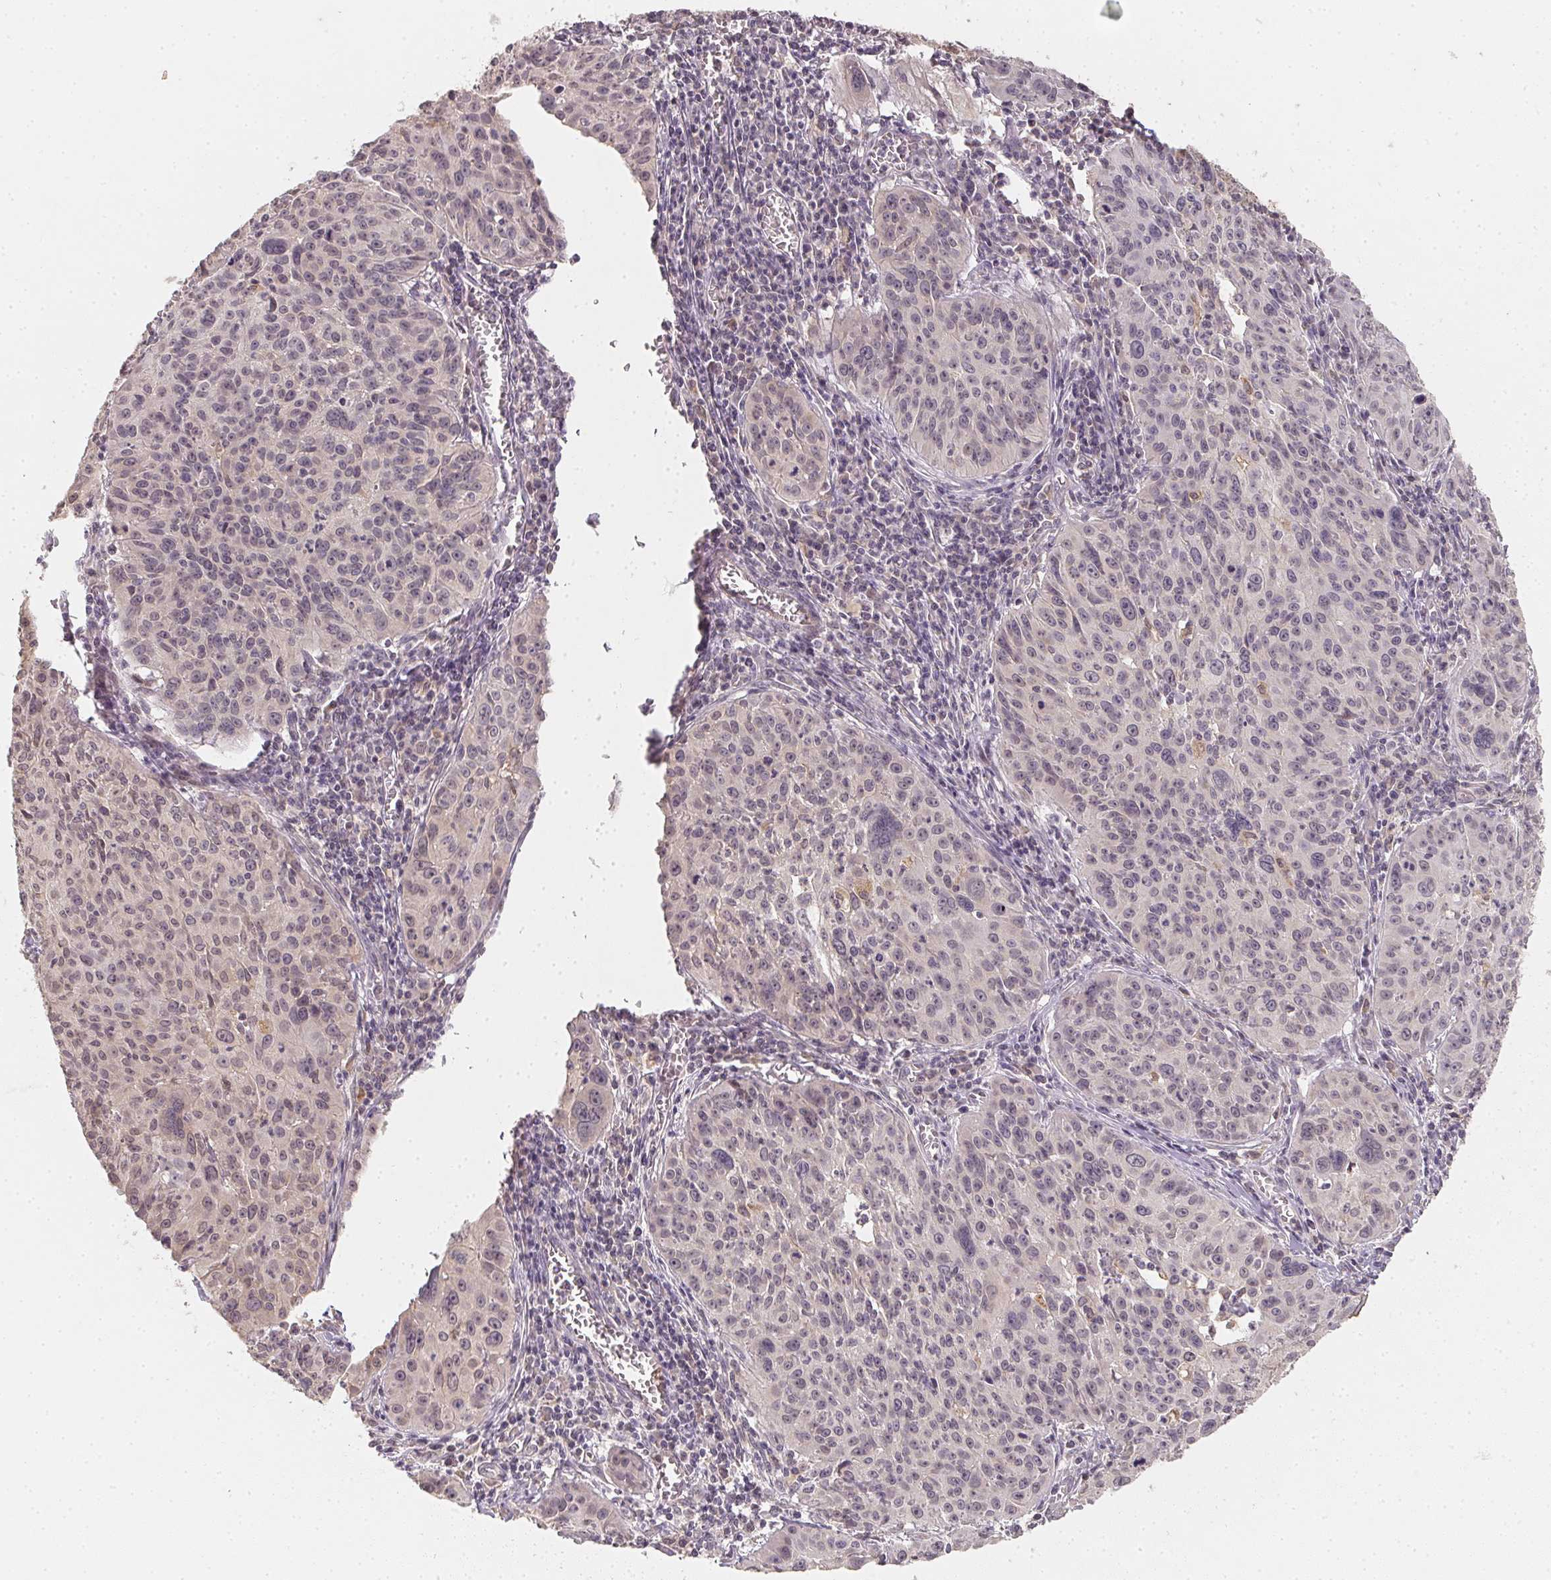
{"staining": {"intensity": "negative", "quantity": "none", "location": "none"}, "tissue": "cervical cancer", "cell_type": "Tumor cells", "image_type": "cancer", "snomed": [{"axis": "morphology", "description": "Squamous cell carcinoma, NOS"}, {"axis": "topography", "description": "Cervix"}], "caption": "Immunohistochemistry histopathology image of human squamous cell carcinoma (cervical) stained for a protein (brown), which displays no staining in tumor cells.", "gene": "SOAT1", "patient": {"sex": "female", "age": 31}}